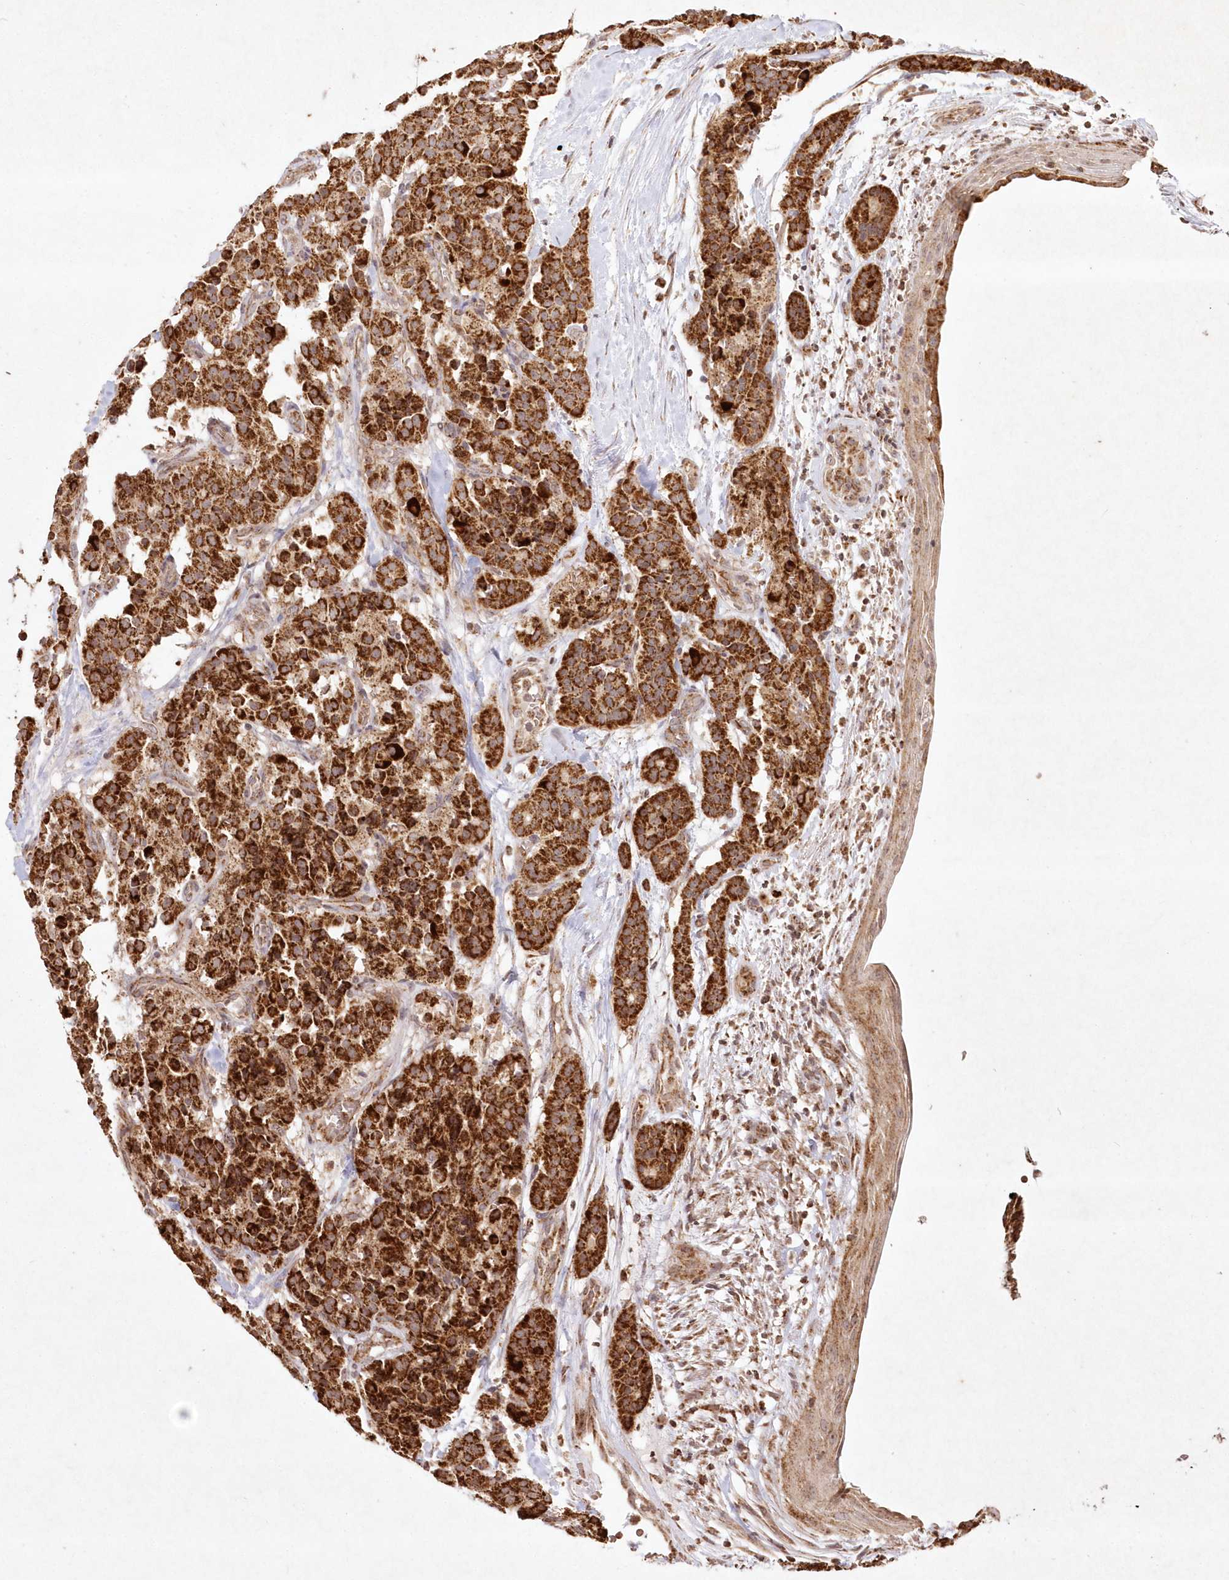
{"staining": {"intensity": "strong", "quantity": ">75%", "location": "cytoplasmic/membranous"}, "tissue": "carcinoid", "cell_type": "Tumor cells", "image_type": "cancer", "snomed": [{"axis": "morphology", "description": "Carcinoid, malignant, NOS"}, {"axis": "topography", "description": "Lung"}], "caption": "This photomicrograph displays immunohistochemistry staining of carcinoid, with high strong cytoplasmic/membranous expression in about >75% of tumor cells.", "gene": "LRPPRC", "patient": {"sex": "male", "age": 30}}